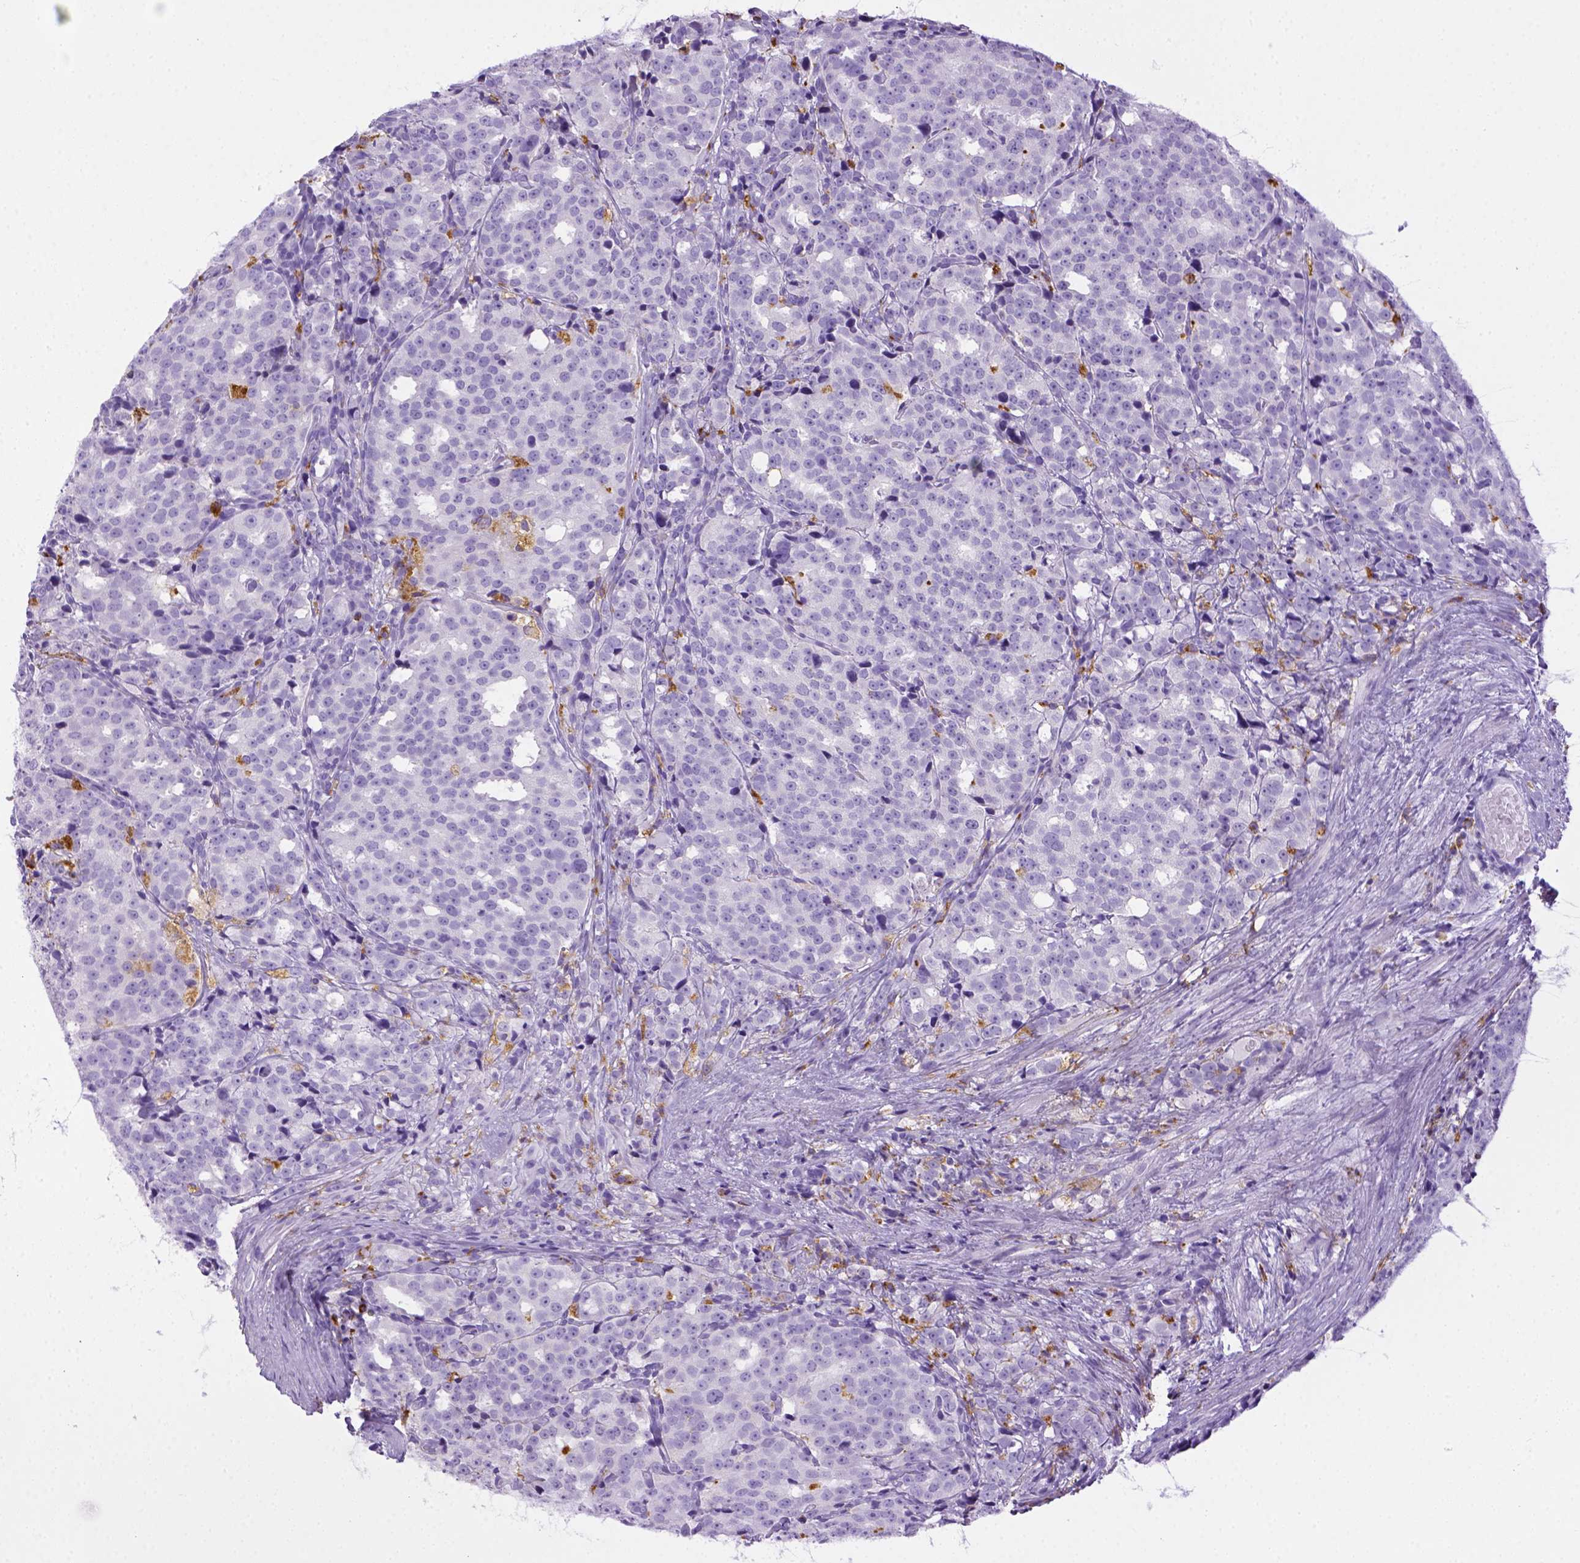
{"staining": {"intensity": "negative", "quantity": "none", "location": "none"}, "tissue": "prostate cancer", "cell_type": "Tumor cells", "image_type": "cancer", "snomed": [{"axis": "morphology", "description": "Adenocarcinoma, High grade"}, {"axis": "topography", "description": "Prostate"}], "caption": "This is a photomicrograph of IHC staining of prostate cancer (adenocarcinoma (high-grade)), which shows no staining in tumor cells.", "gene": "CD68", "patient": {"sex": "male", "age": 53}}